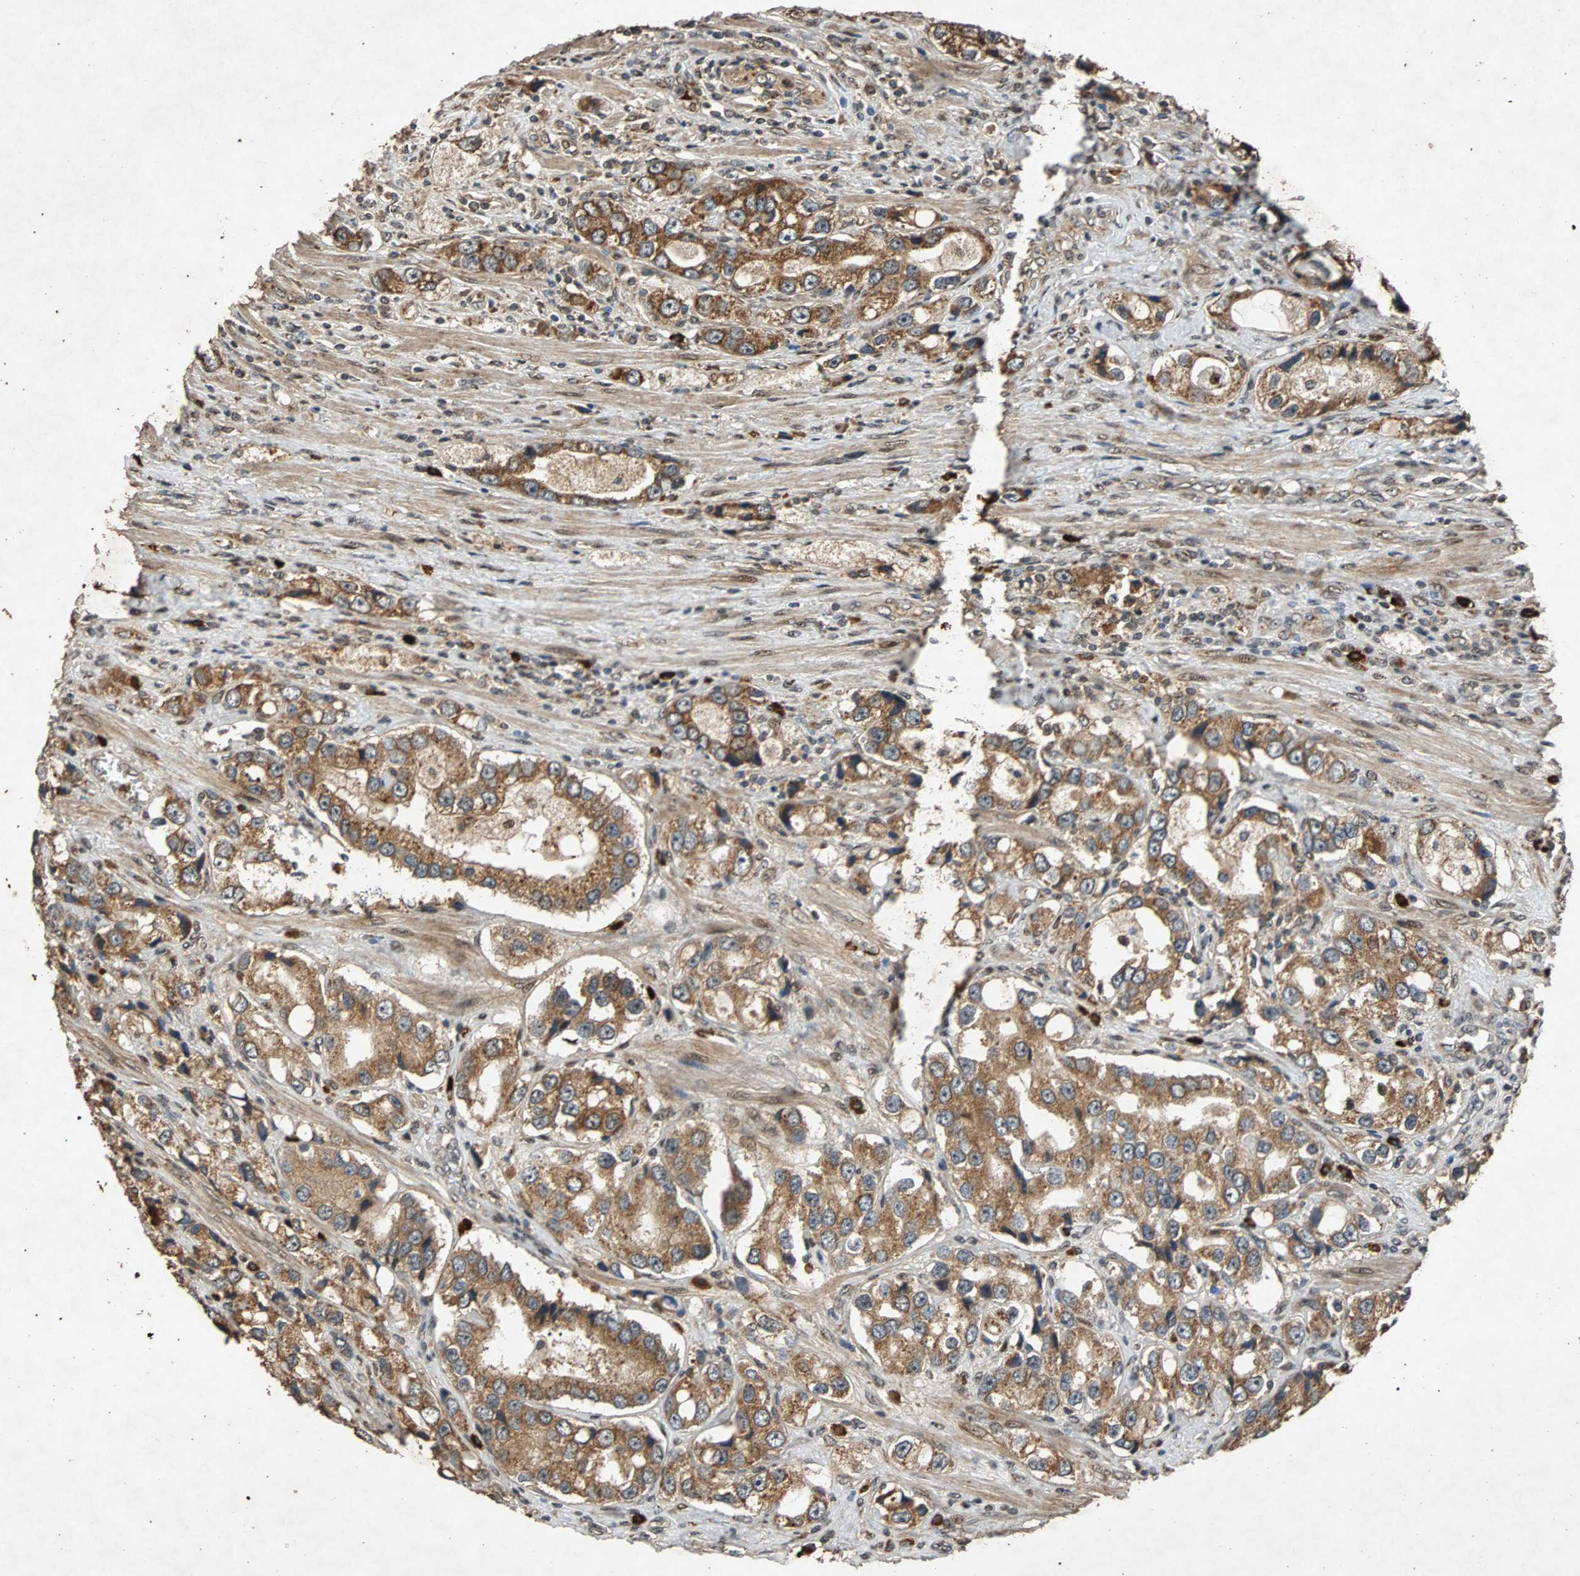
{"staining": {"intensity": "moderate", "quantity": ">75%", "location": "cytoplasmic/membranous"}, "tissue": "prostate cancer", "cell_type": "Tumor cells", "image_type": "cancer", "snomed": [{"axis": "morphology", "description": "Adenocarcinoma, High grade"}, {"axis": "topography", "description": "Prostate"}], "caption": "Prostate cancer (adenocarcinoma (high-grade)) stained with a protein marker demonstrates moderate staining in tumor cells.", "gene": "USP31", "patient": {"sex": "male", "age": 63}}